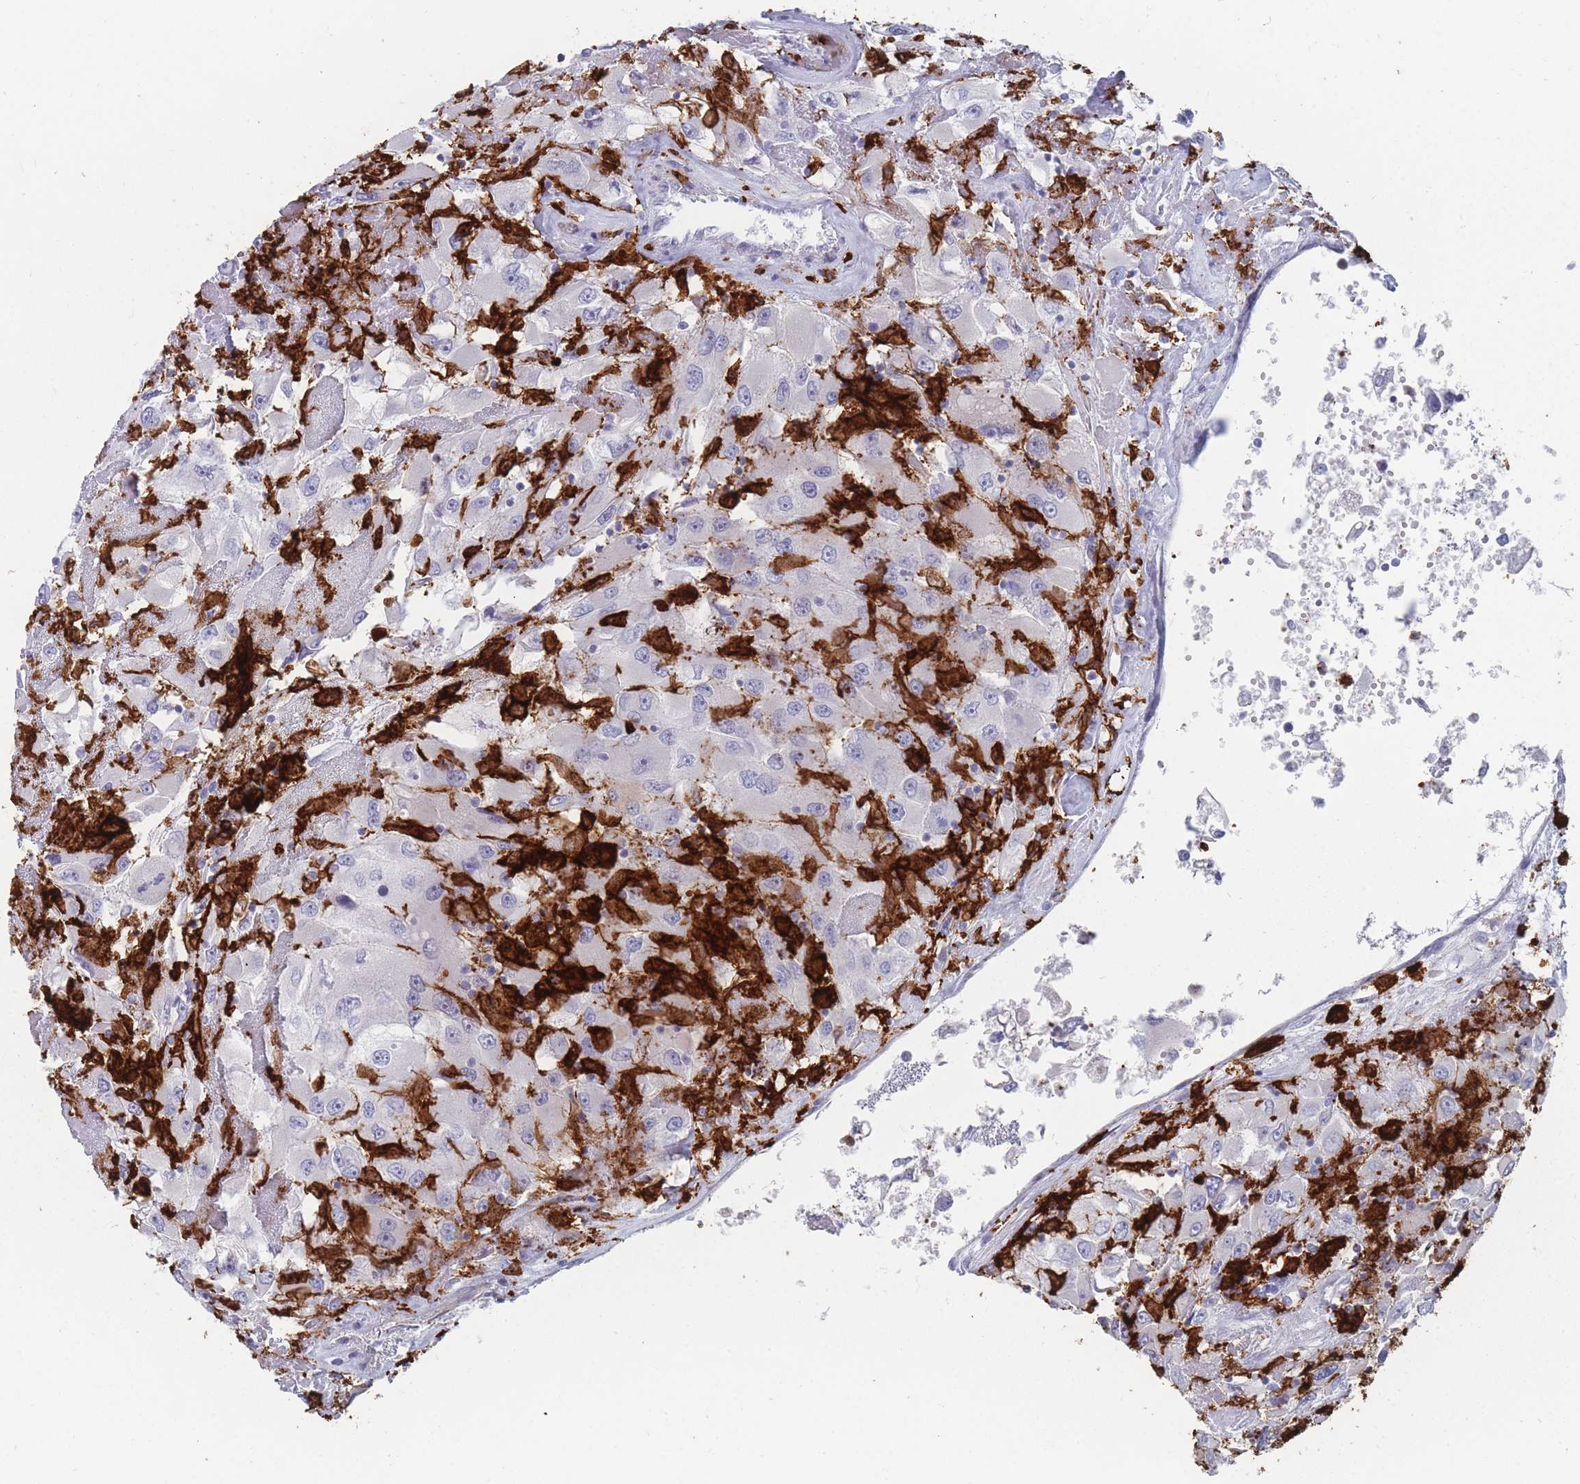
{"staining": {"intensity": "negative", "quantity": "none", "location": "none"}, "tissue": "renal cancer", "cell_type": "Tumor cells", "image_type": "cancer", "snomed": [{"axis": "morphology", "description": "Adenocarcinoma, NOS"}, {"axis": "topography", "description": "Kidney"}], "caption": "High power microscopy histopathology image of an immunohistochemistry photomicrograph of adenocarcinoma (renal), revealing no significant expression in tumor cells.", "gene": "AIF1", "patient": {"sex": "female", "age": 52}}